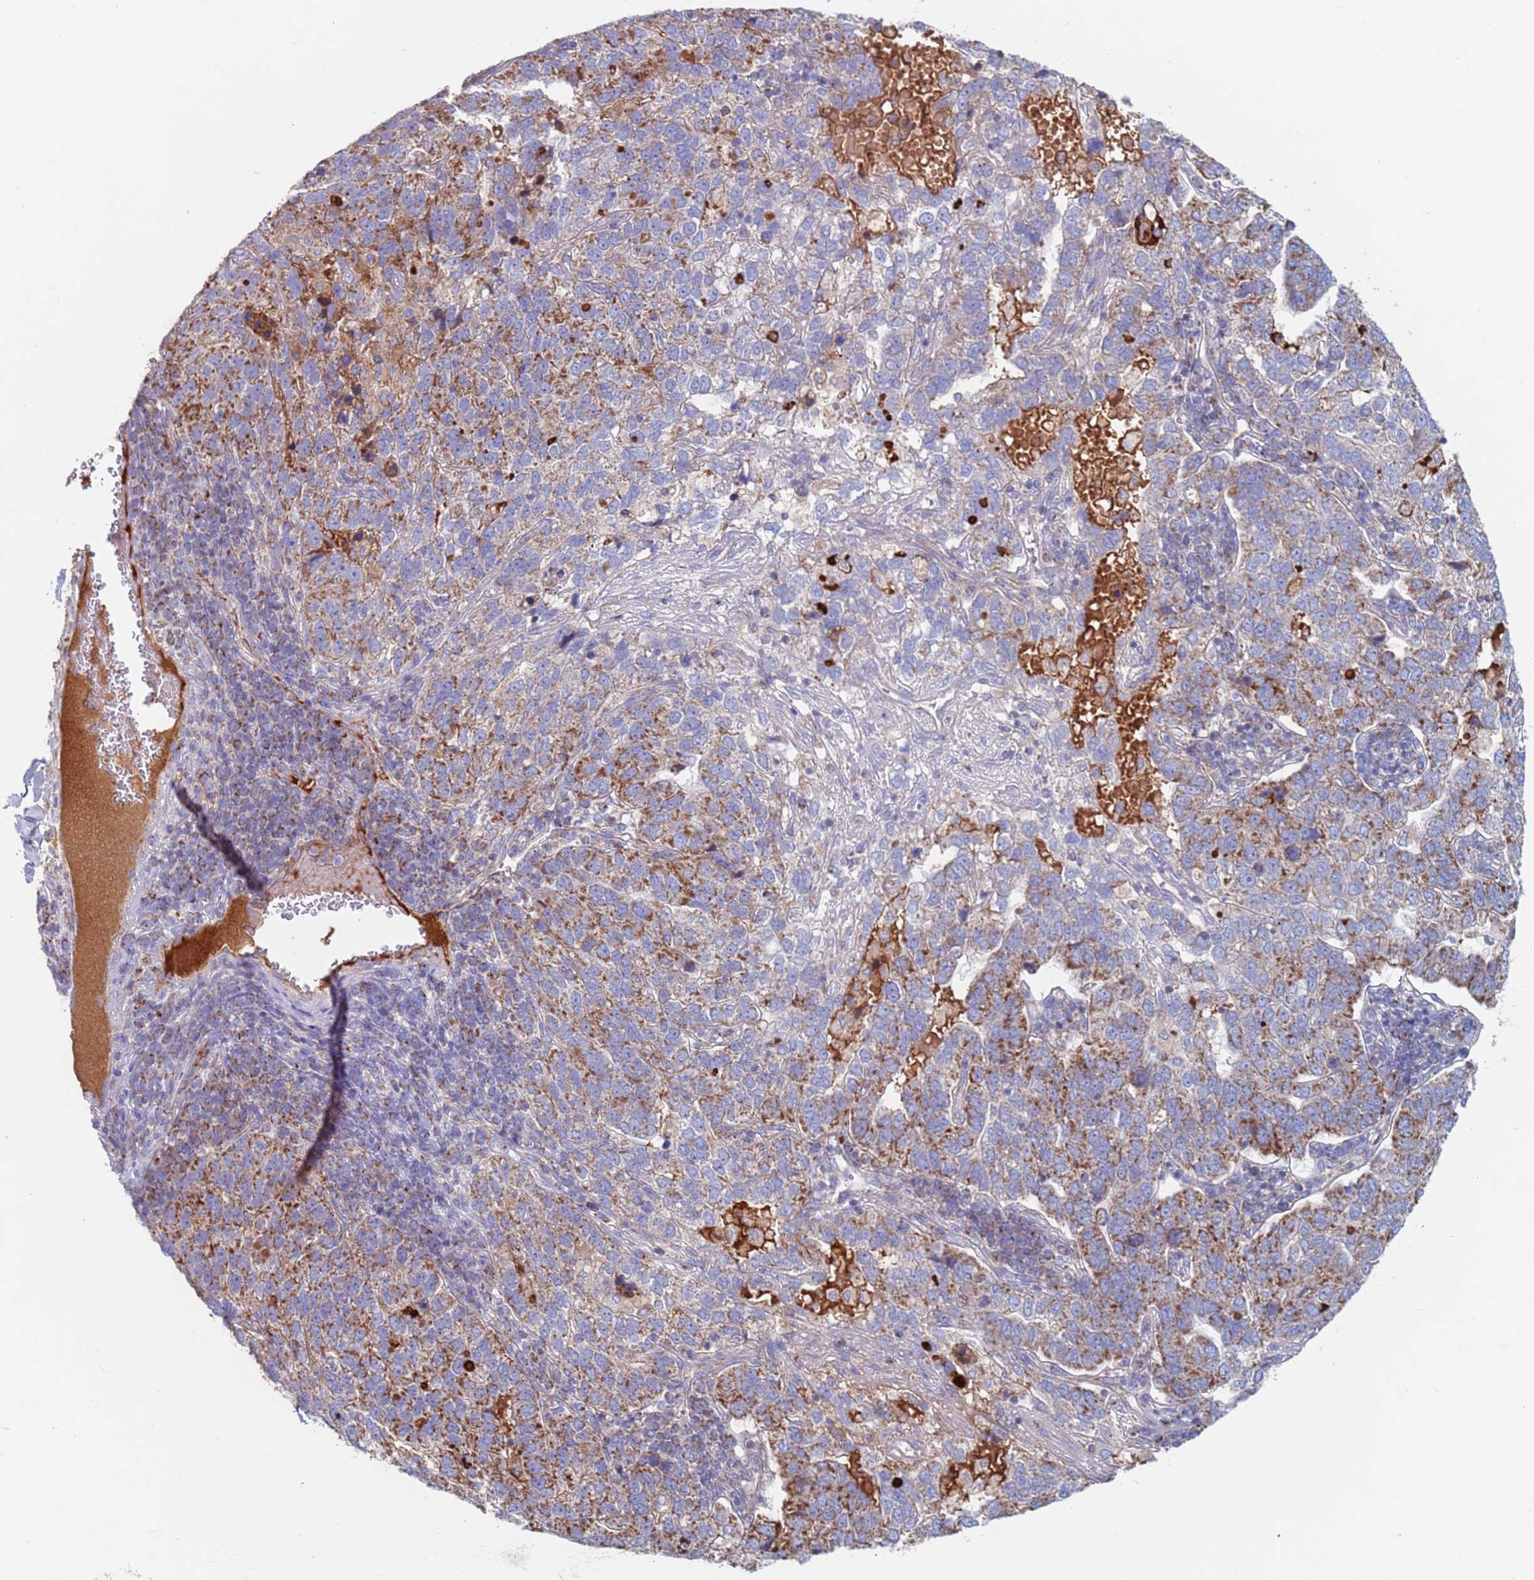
{"staining": {"intensity": "strong", "quantity": "25%-75%", "location": "cytoplasmic/membranous"}, "tissue": "pancreatic cancer", "cell_type": "Tumor cells", "image_type": "cancer", "snomed": [{"axis": "morphology", "description": "Adenocarcinoma, NOS"}, {"axis": "topography", "description": "Pancreas"}], "caption": "A histopathology image of human pancreatic cancer (adenocarcinoma) stained for a protein displays strong cytoplasmic/membranous brown staining in tumor cells.", "gene": "MRPL22", "patient": {"sex": "female", "age": 61}}